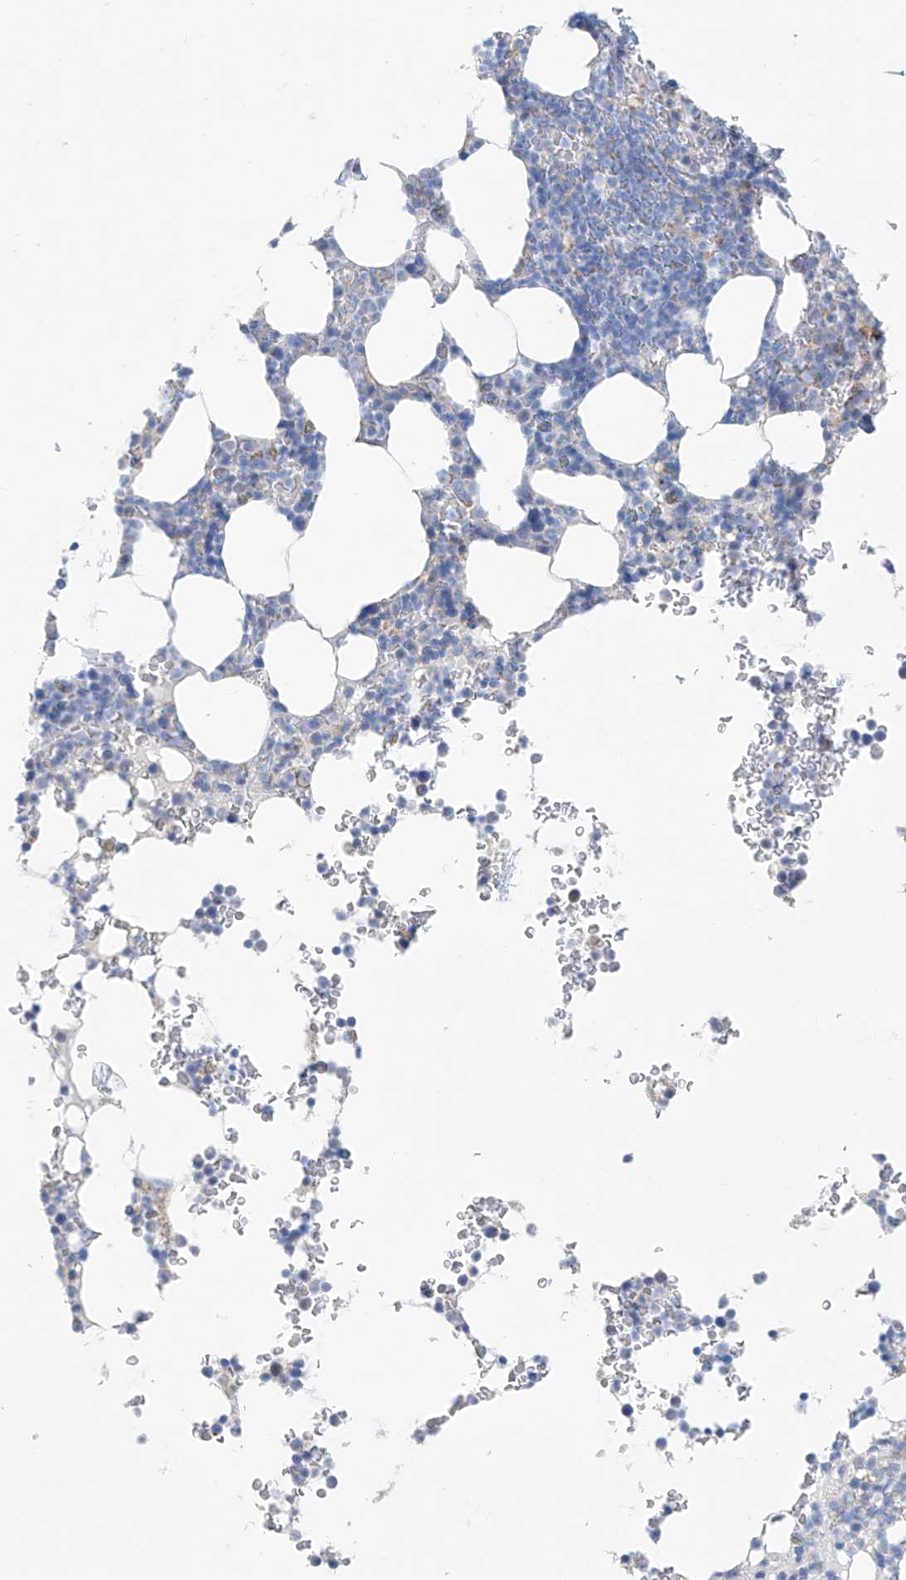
{"staining": {"intensity": "negative", "quantity": "none", "location": "none"}, "tissue": "bone marrow", "cell_type": "Hematopoietic cells", "image_type": "normal", "snomed": [{"axis": "morphology", "description": "Normal tissue, NOS"}, {"axis": "topography", "description": "Bone marrow"}], "caption": "Hematopoietic cells are negative for brown protein staining in unremarkable bone marrow.", "gene": "GLMP", "patient": {"sex": "male", "age": 58}}